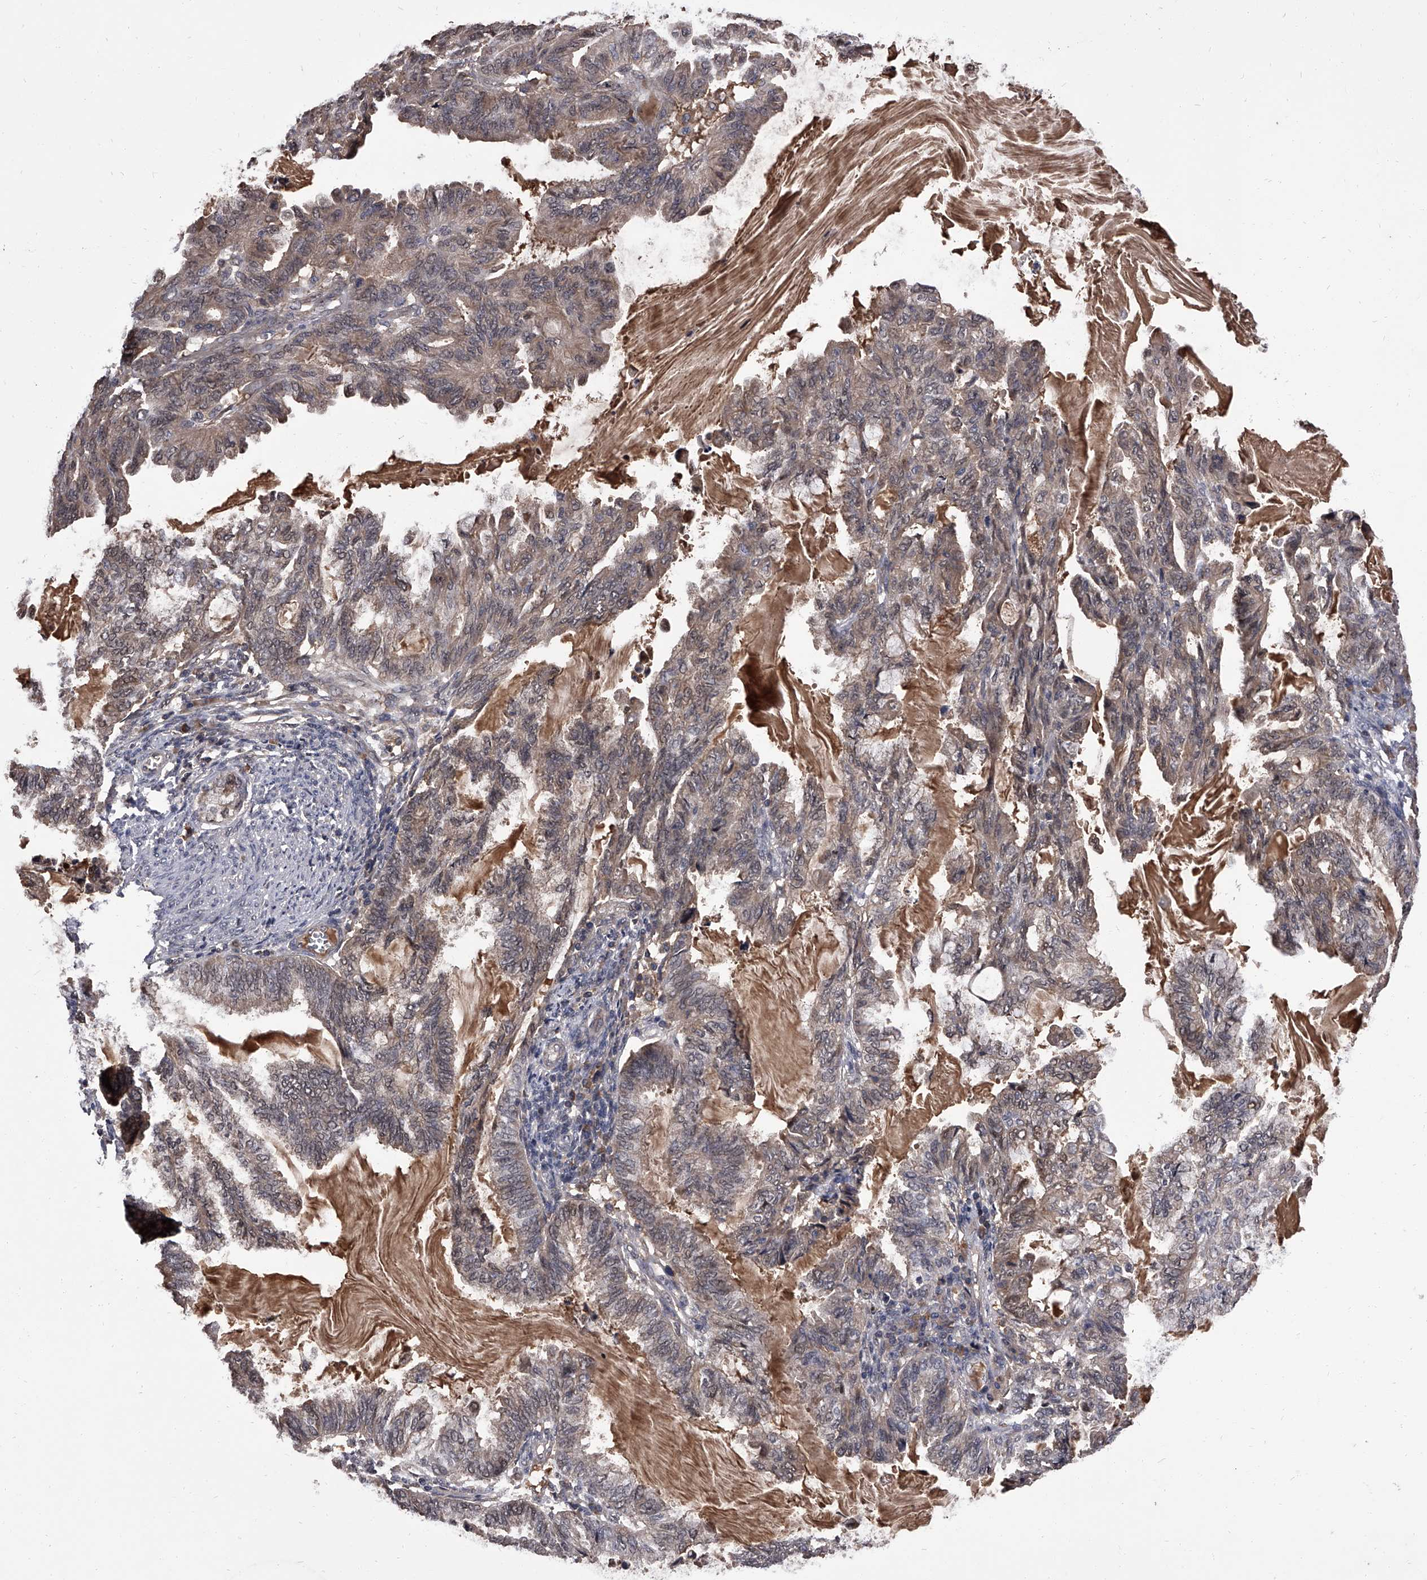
{"staining": {"intensity": "weak", "quantity": "25%-75%", "location": "cytoplasmic/membranous,nuclear"}, "tissue": "endometrial cancer", "cell_type": "Tumor cells", "image_type": "cancer", "snomed": [{"axis": "morphology", "description": "Adenocarcinoma, NOS"}, {"axis": "topography", "description": "Endometrium"}], "caption": "DAB (3,3'-diaminobenzidine) immunohistochemical staining of endometrial cancer exhibits weak cytoplasmic/membranous and nuclear protein staining in about 25%-75% of tumor cells.", "gene": "SLC18B1", "patient": {"sex": "female", "age": 86}}